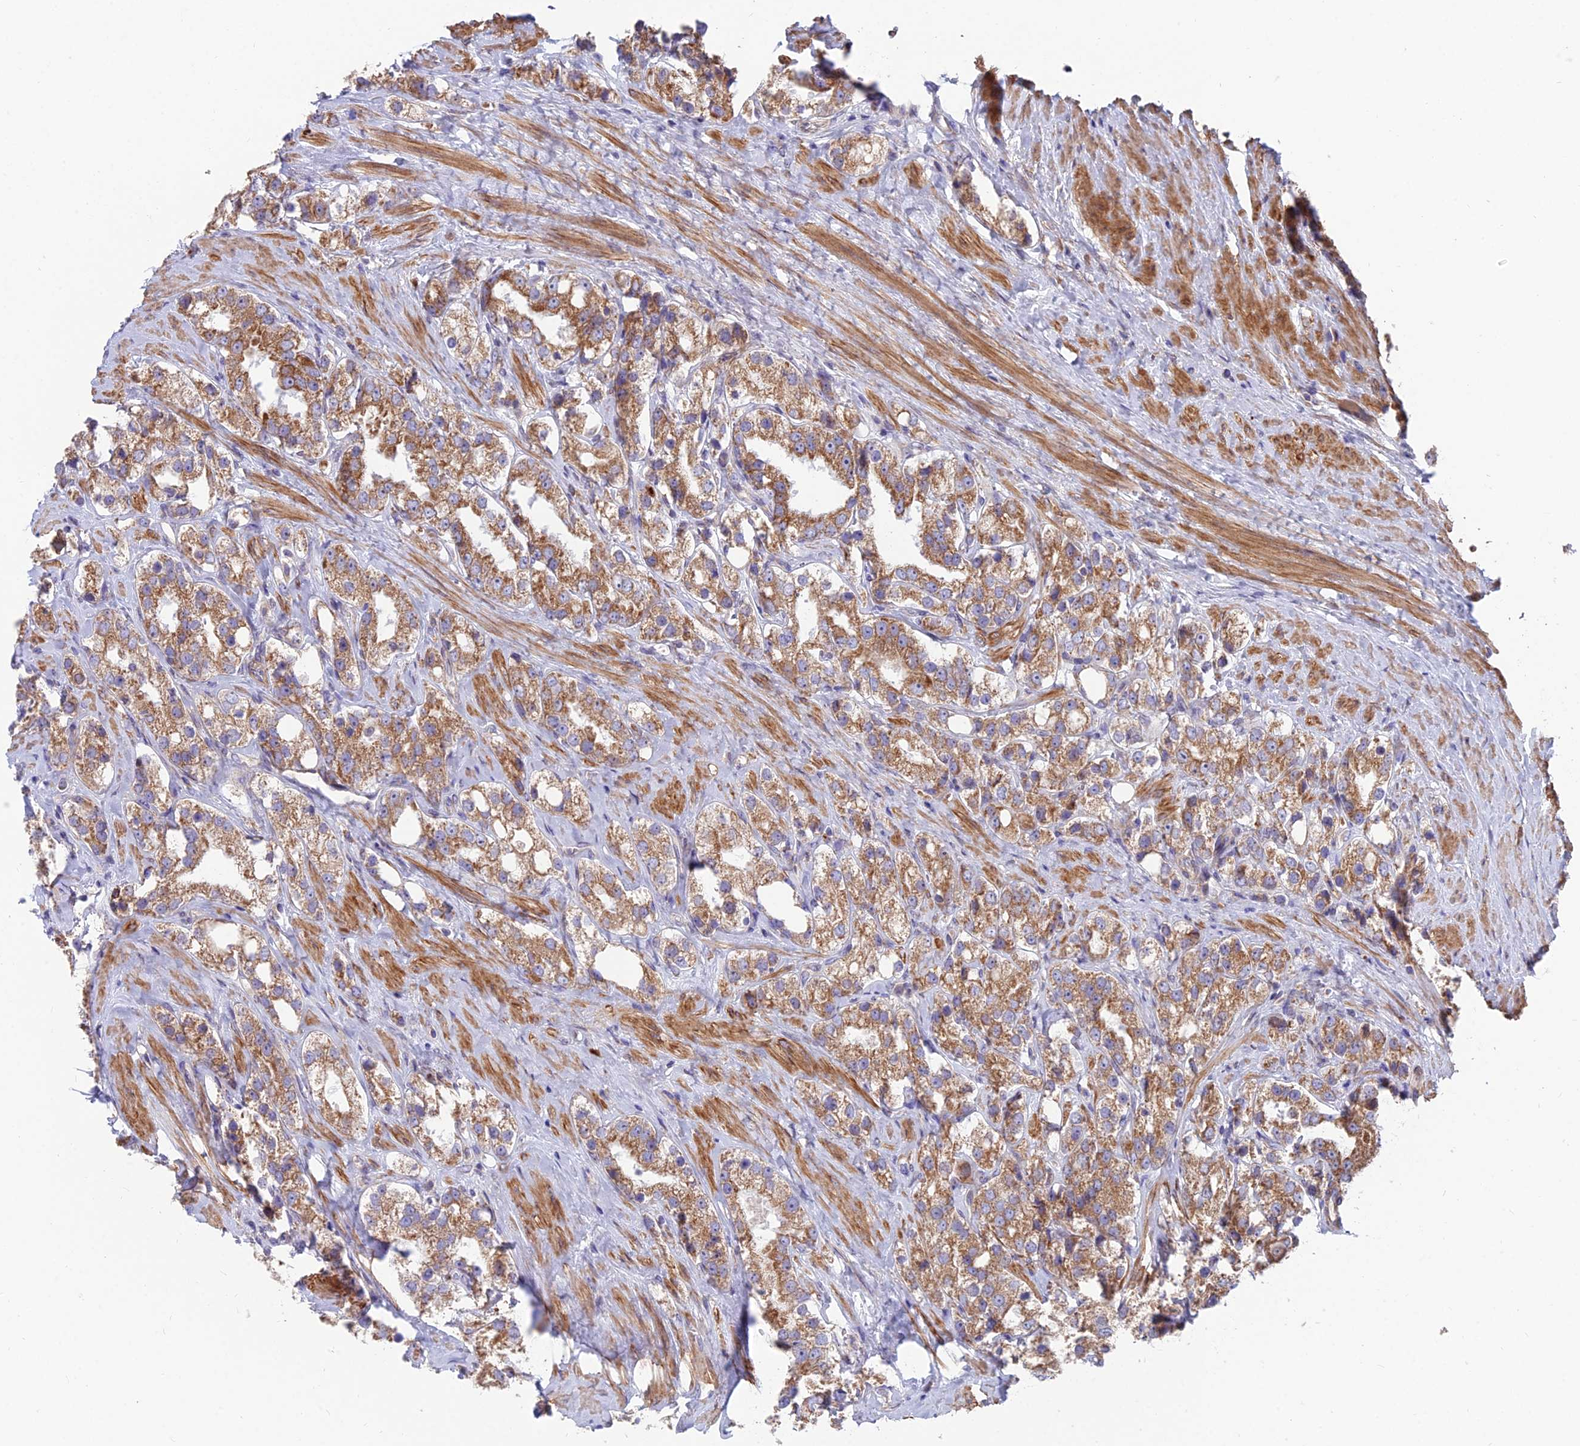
{"staining": {"intensity": "moderate", "quantity": ">75%", "location": "cytoplasmic/membranous"}, "tissue": "prostate cancer", "cell_type": "Tumor cells", "image_type": "cancer", "snomed": [{"axis": "morphology", "description": "Adenocarcinoma, NOS"}, {"axis": "topography", "description": "Prostate"}], "caption": "Tumor cells show medium levels of moderate cytoplasmic/membranous expression in approximately >75% of cells in human prostate cancer (adenocarcinoma).", "gene": "TBC1D20", "patient": {"sex": "male", "age": 79}}